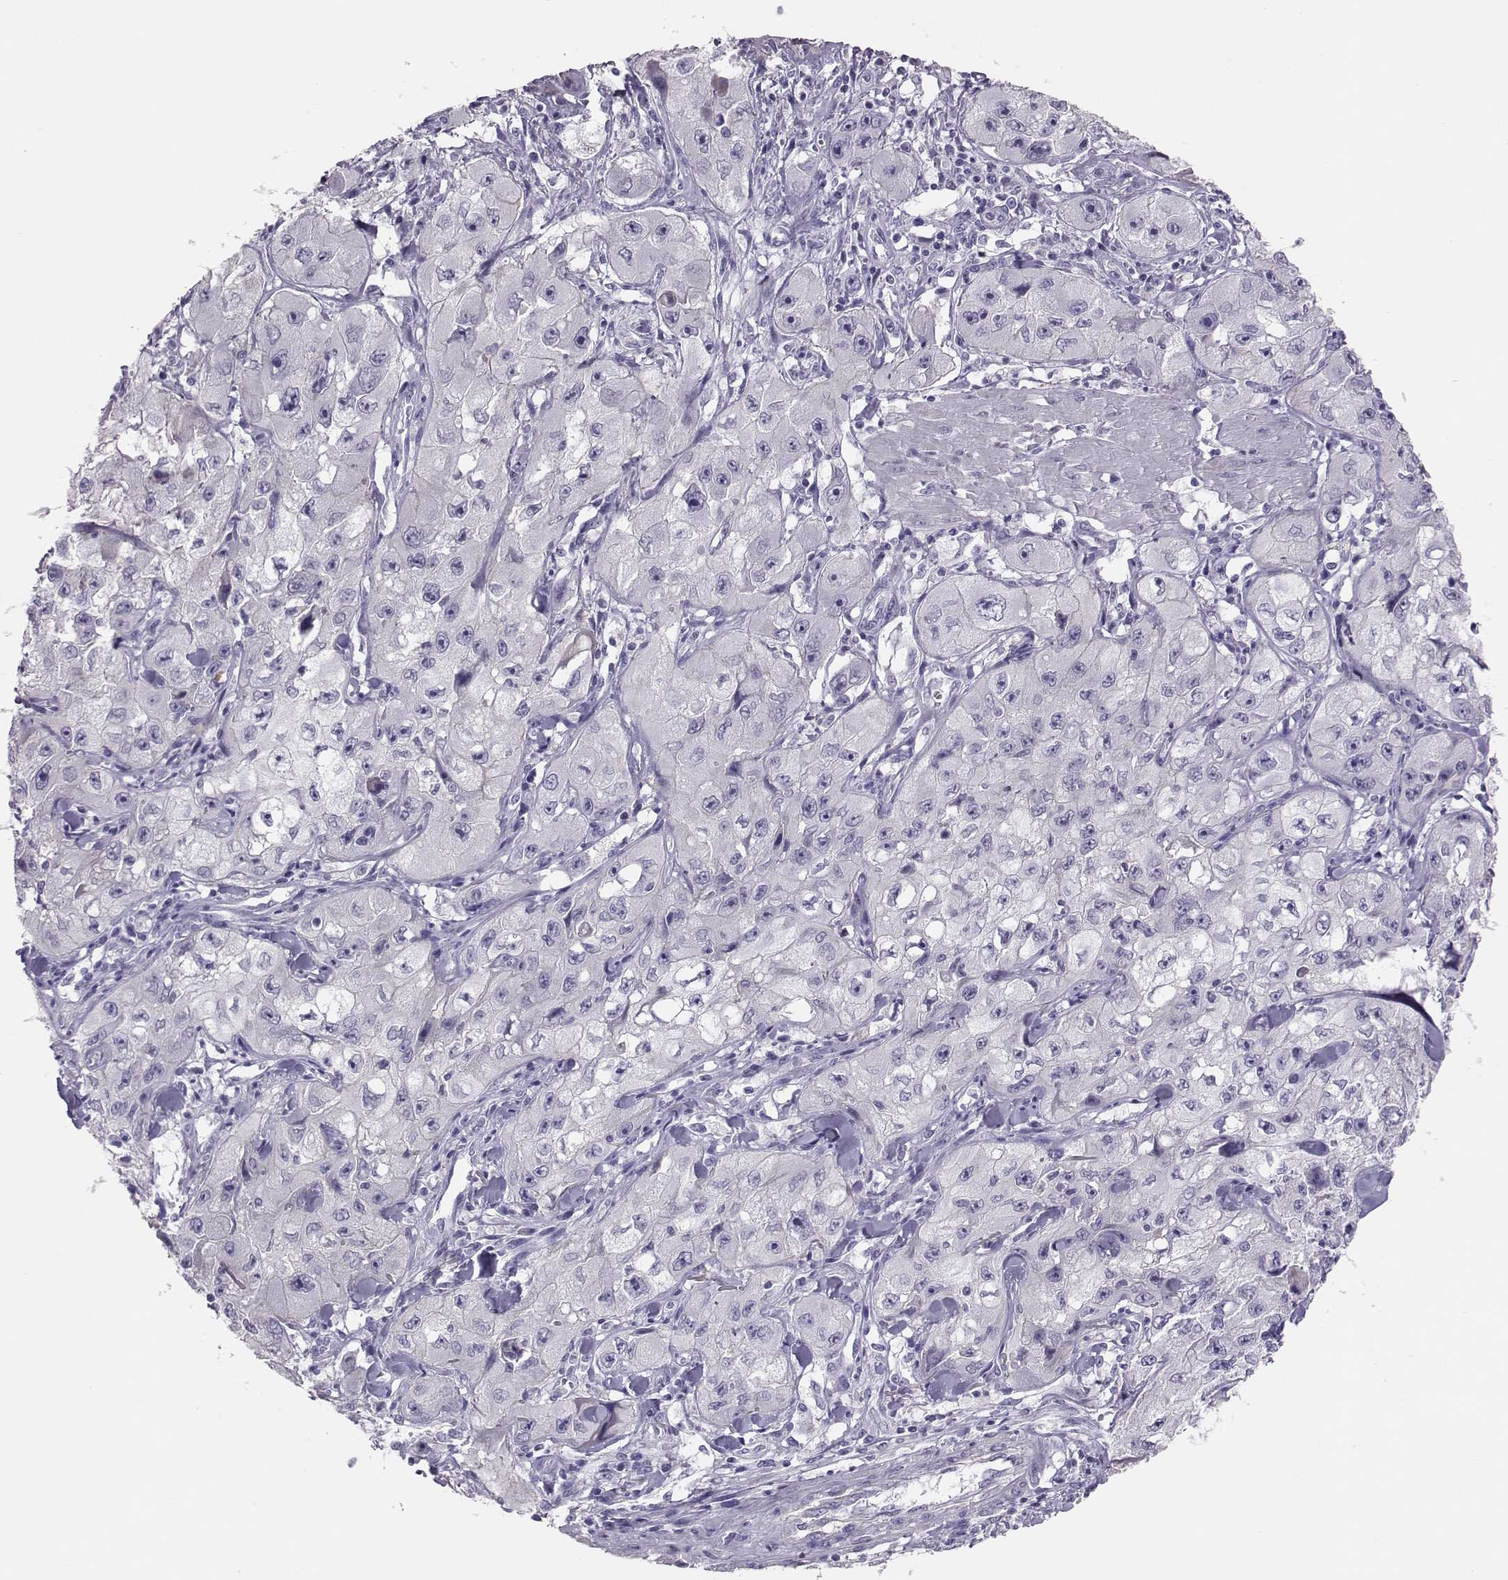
{"staining": {"intensity": "negative", "quantity": "none", "location": "none"}, "tissue": "skin cancer", "cell_type": "Tumor cells", "image_type": "cancer", "snomed": [{"axis": "morphology", "description": "Squamous cell carcinoma, NOS"}, {"axis": "topography", "description": "Skin"}, {"axis": "topography", "description": "Subcutis"}], "caption": "This is a micrograph of immunohistochemistry (IHC) staining of squamous cell carcinoma (skin), which shows no positivity in tumor cells. The staining is performed using DAB (3,3'-diaminobenzidine) brown chromogen with nuclei counter-stained in using hematoxylin.", "gene": "DNAAF1", "patient": {"sex": "male", "age": 73}}